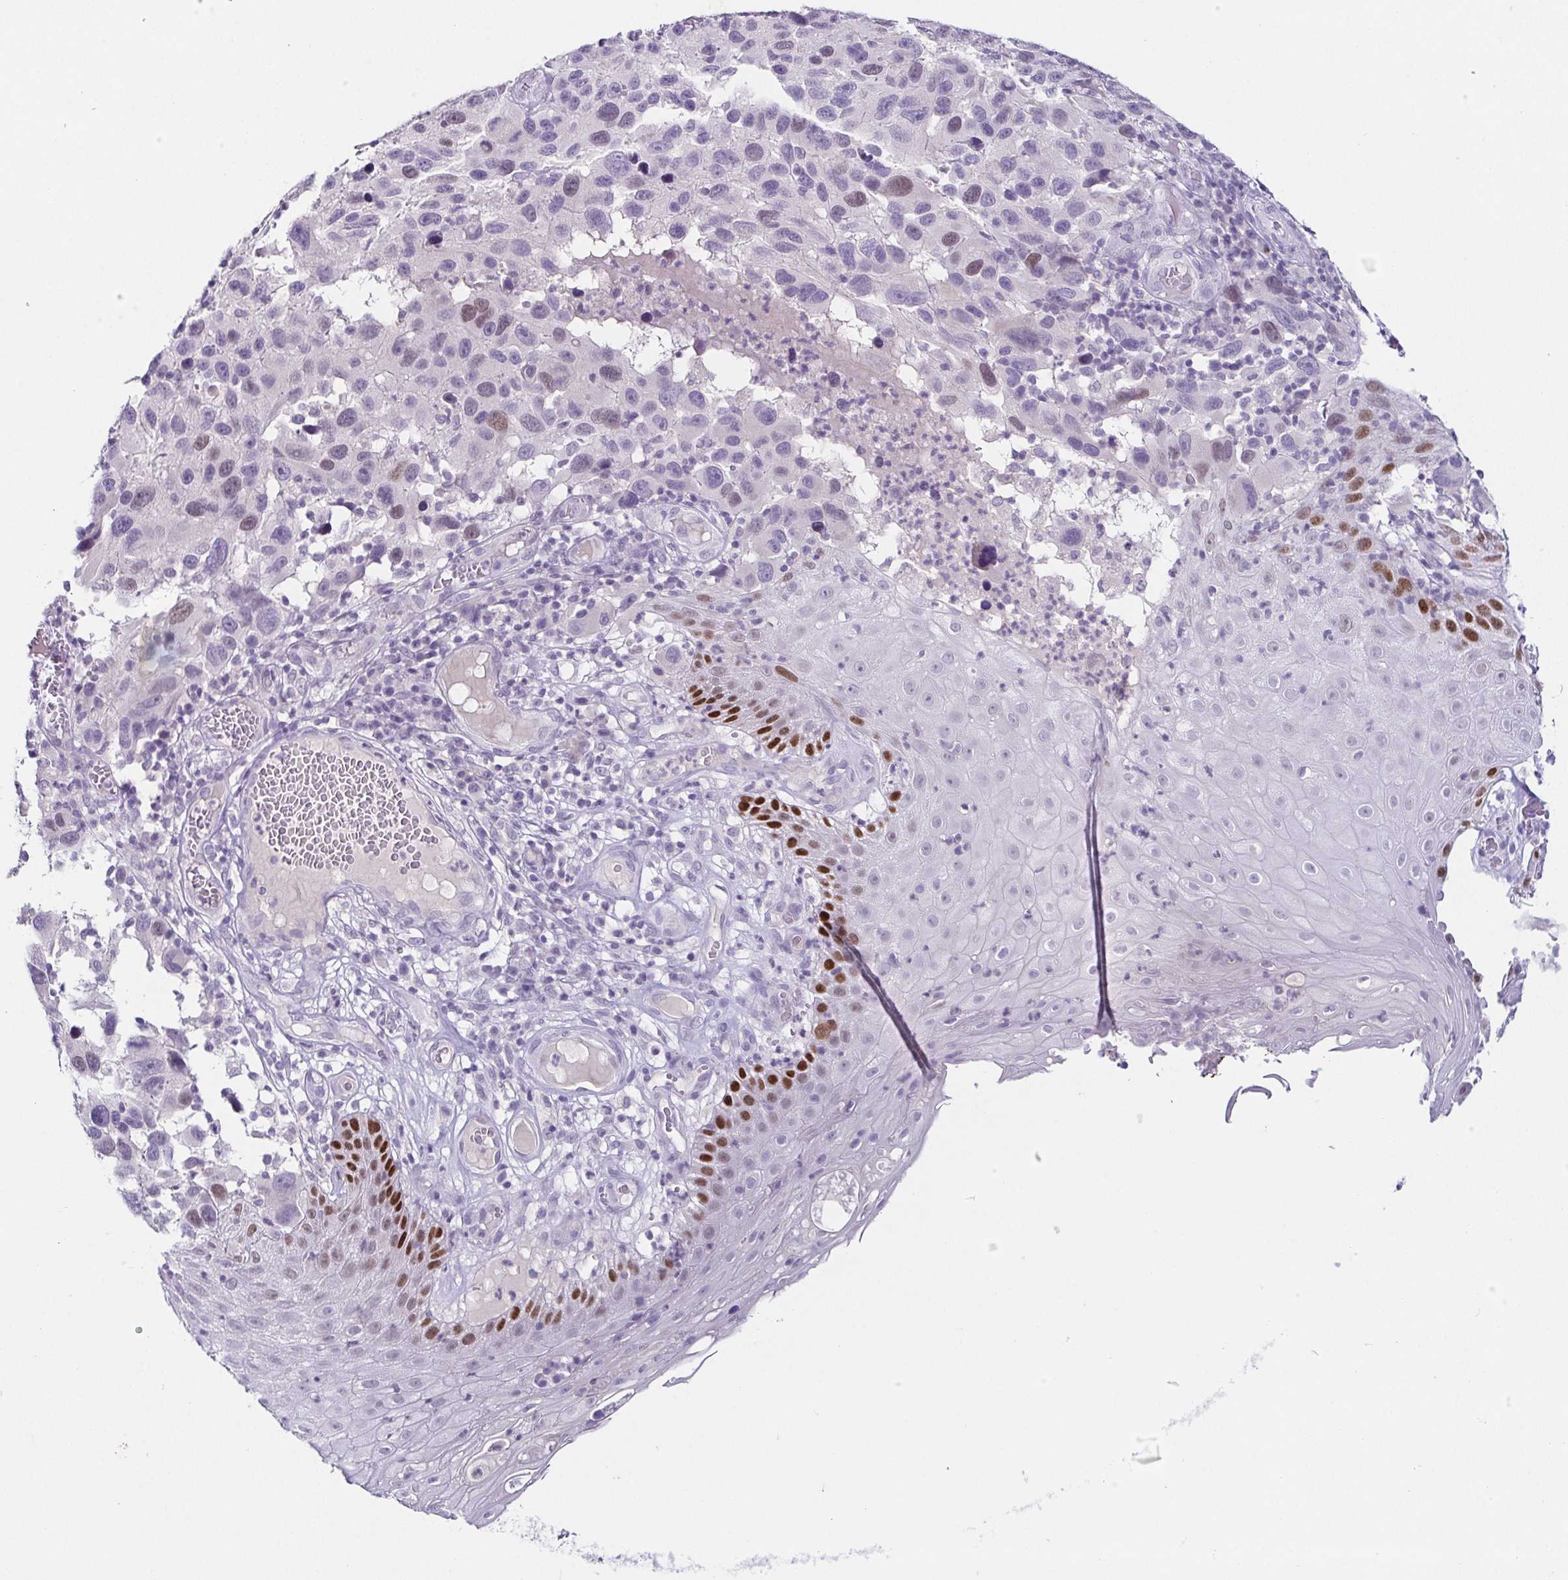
{"staining": {"intensity": "negative", "quantity": "none", "location": "none"}, "tissue": "melanoma", "cell_type": "Tumor cells", "image_type": "cancer", "snomed": [{"axis": "morphology", "description": "Malignant melanoma, NOS"}, {"axis": "topography", "description": "Skin"}], "caption": "A high-resolution image shows immunohistochemistry staining of melanoma, which displays no significant expression in tumor cells.", "gene": "TP73", "patient": {"sex": "male", "age": 53}}